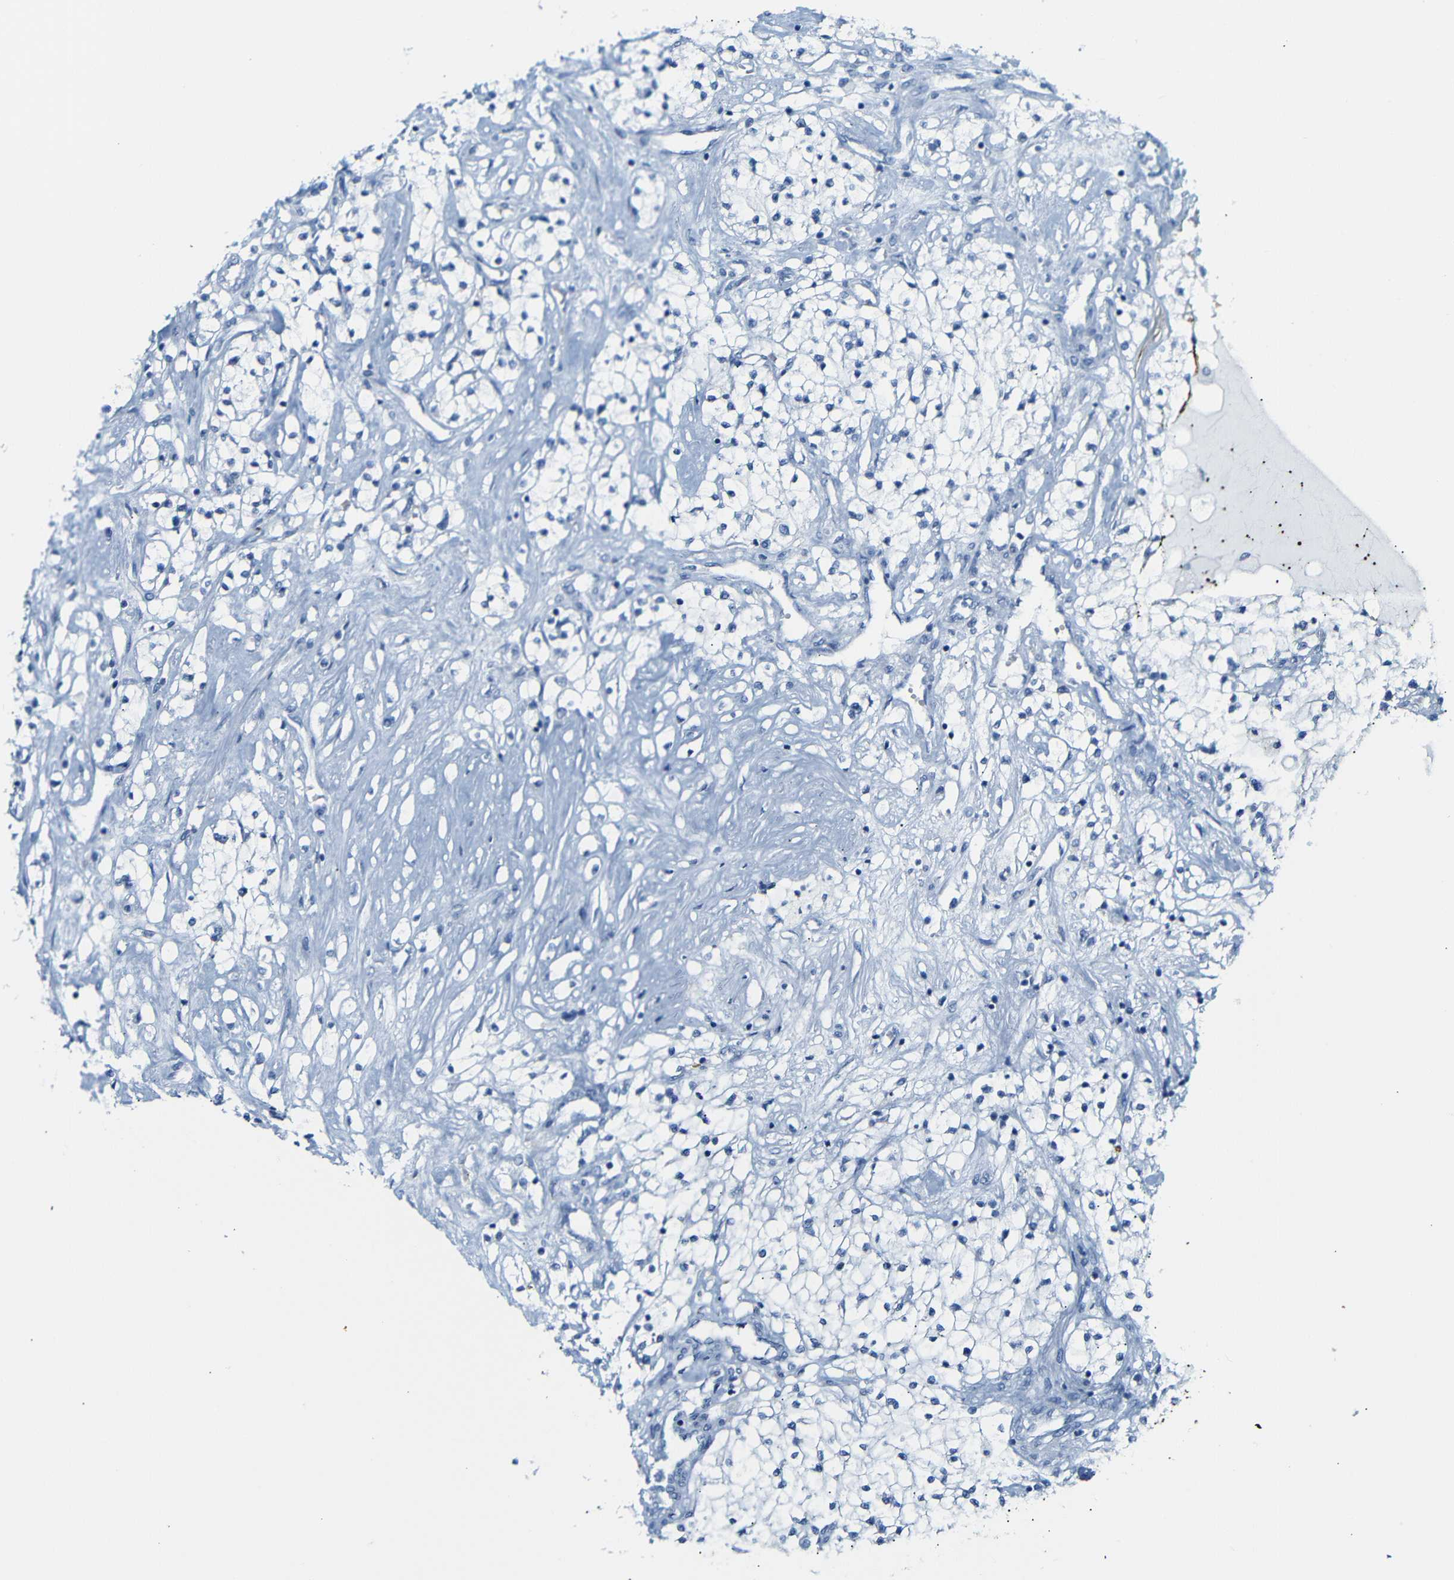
{"staining": {"intensity": "negative", "quantity": "none", "location": "none"}, "tissue": "renal cancer", "cell_type": "Tumor cells", "image_type": "cancer", "snomed": [{"axis": "morphology", "description": "Adenocarcinoma, NOS"}, {"axis": "topography", "description": "Kidney"}], "caption": "This is an immunohistochemistry photomicrograph of renal cancer. There is no expression in tumor cells.", "gene": "DYNAP", "patient": {"sex": "male", "age": 68}}